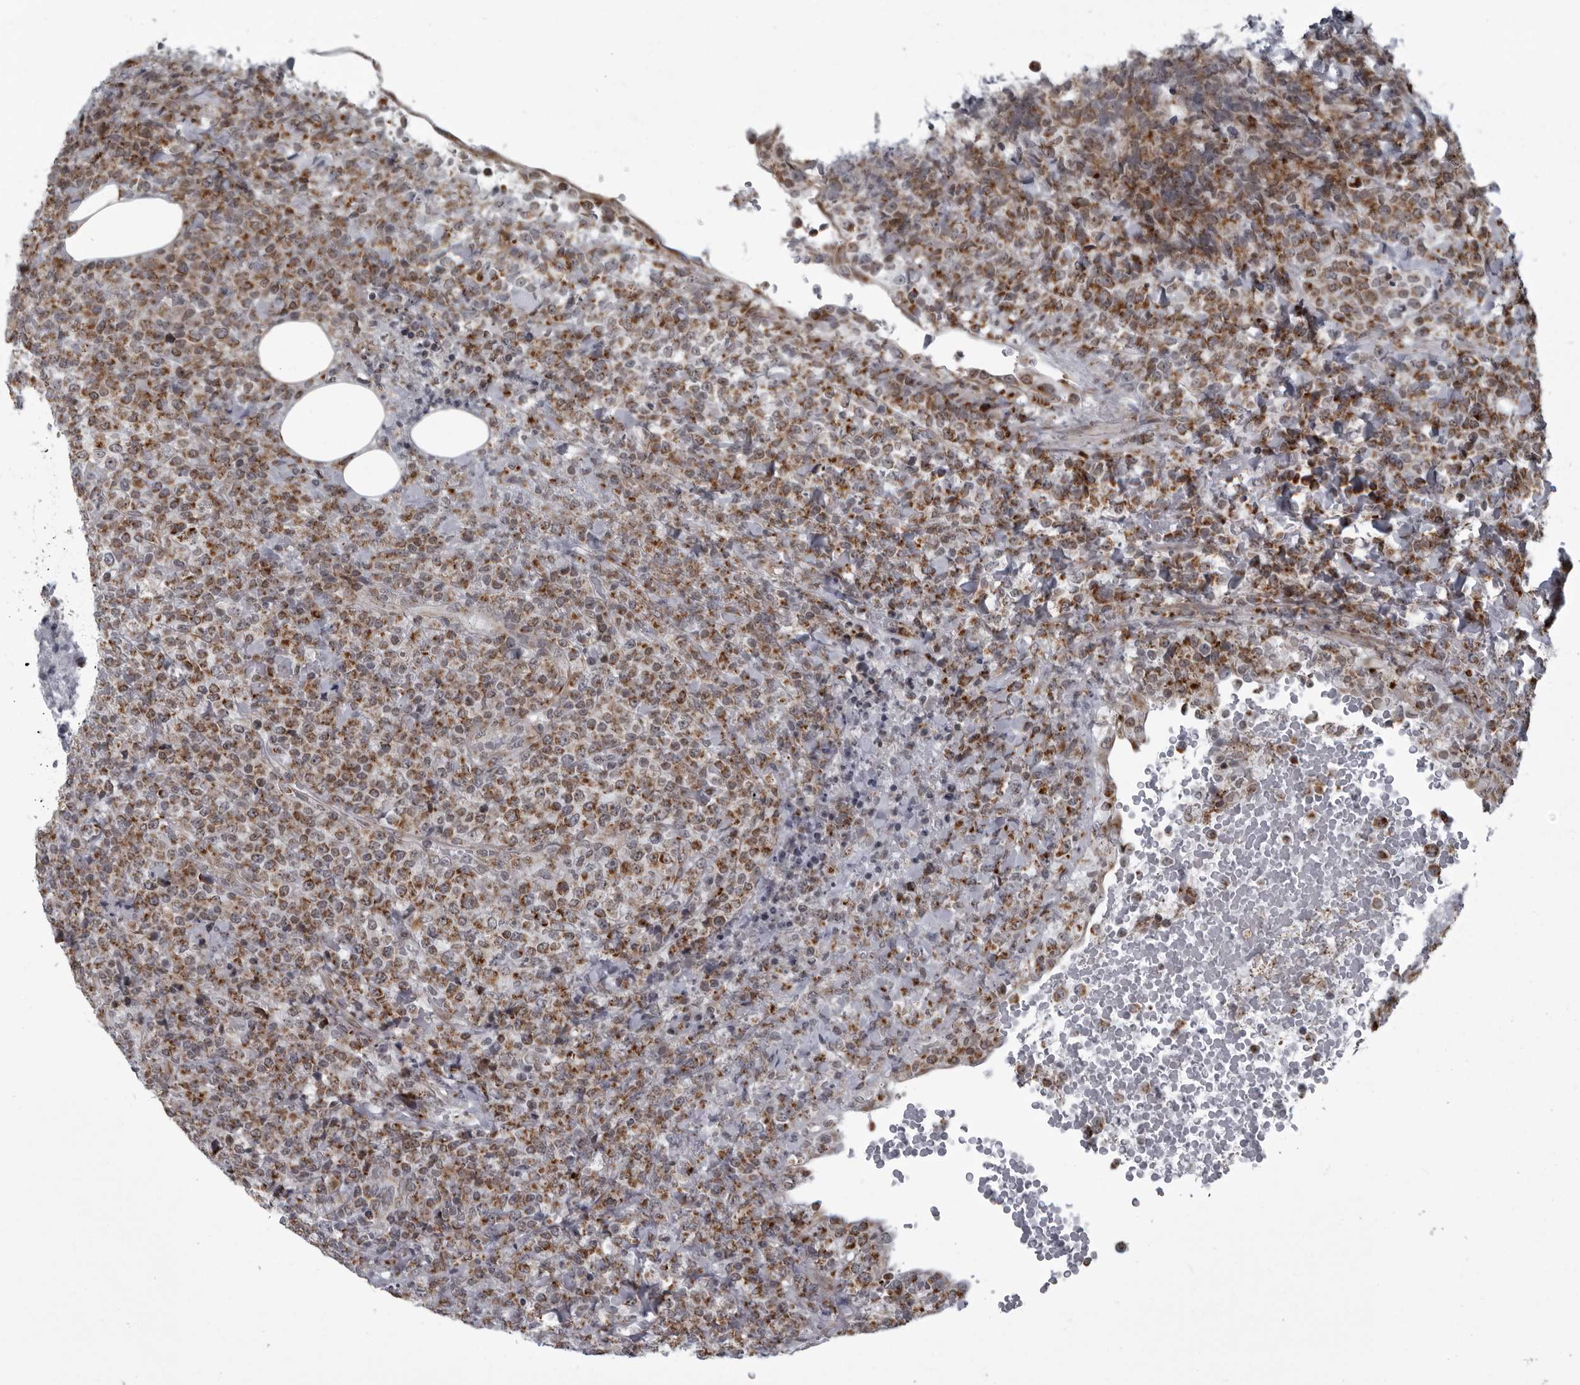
{"staining": {"intensity": "moderate", "quantity": ">75%", "location": "cytoplasmic/membranous"}, "tissue": "lymphoma", "cell_type": "Tumor cells", "image_type": "cancer", "snomed": [{"axis": "morphology", "description": "Malignant lymphoma, non-Hodgkin's type, High grade"}, {"axis": "topography", "description": "Lymph node"}], "caption": "Tumor cells exhibit medium levels of moderate cytoplasmic/membranous staining in approximately >75% of cells in human lymphoma.", "gene": "RTCA", "patient": {"sex": "male", "age": 13}}